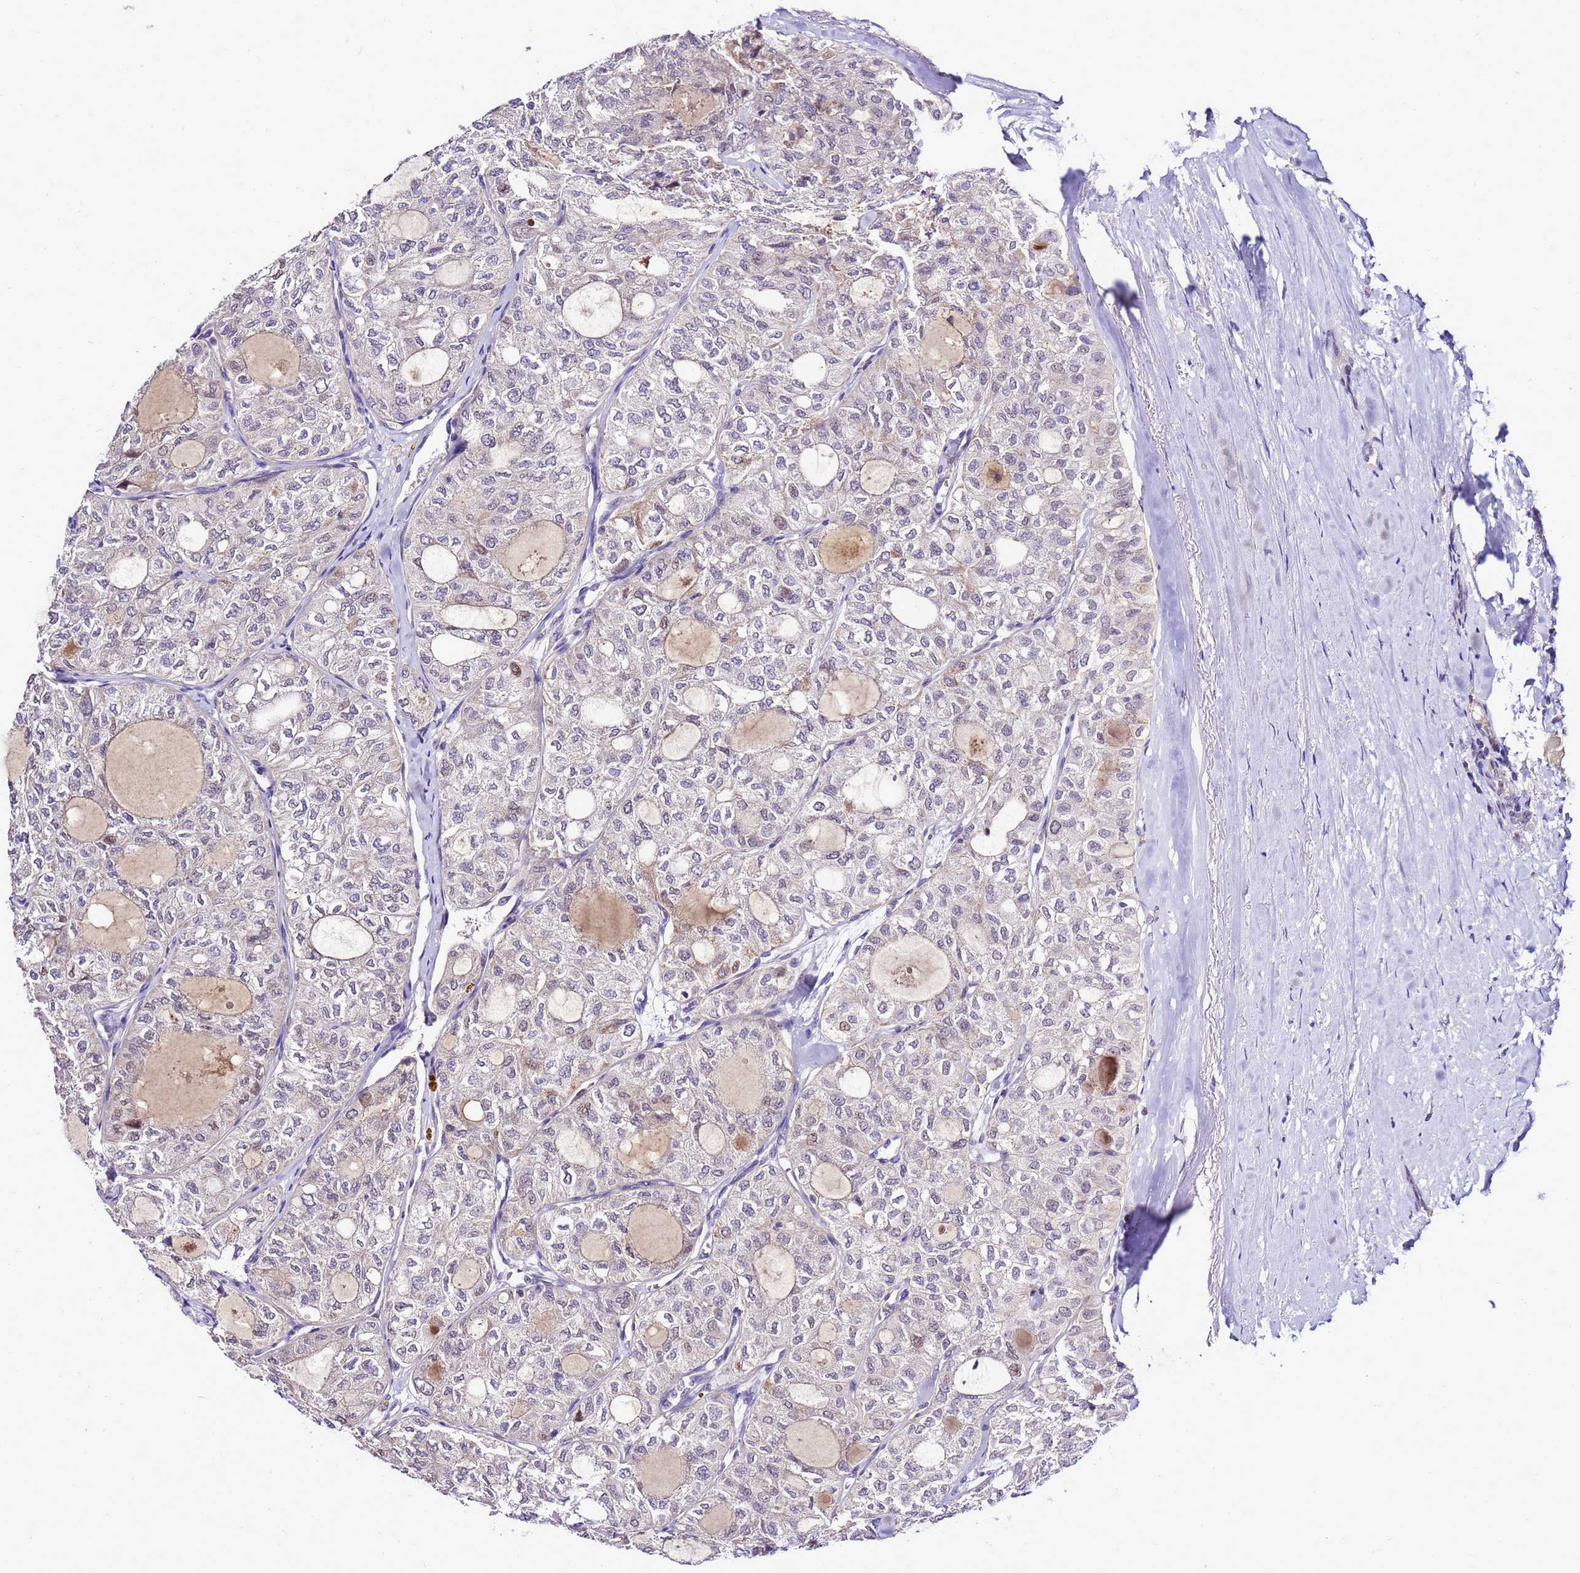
{"staining": {"intensity": "negative", "quantity": "none", "location": "none"}, "tissue": "thyroid cancer", "cell_type": "Tumor cells", "image_type": "cancer", "snomed": [{"axis": "morphology", "description": "Follicular adenoma carcinoma, NOS"}, {"axis": "topography", "description": "Thyroid gland"}], "caption": "A high-resolution image shows immunohistochemistry (IHC) staining of follicular adenoma carcinoma (thyroid), which reveals no significant positivity in tumor cells. Brightfield microscopy of immunohistochemistry stained with DAB (brown) and hematoxylin (blue), captured at high magnification.", "gene": "C19orf47", "patient": {"sex": "male", "age": 75}}